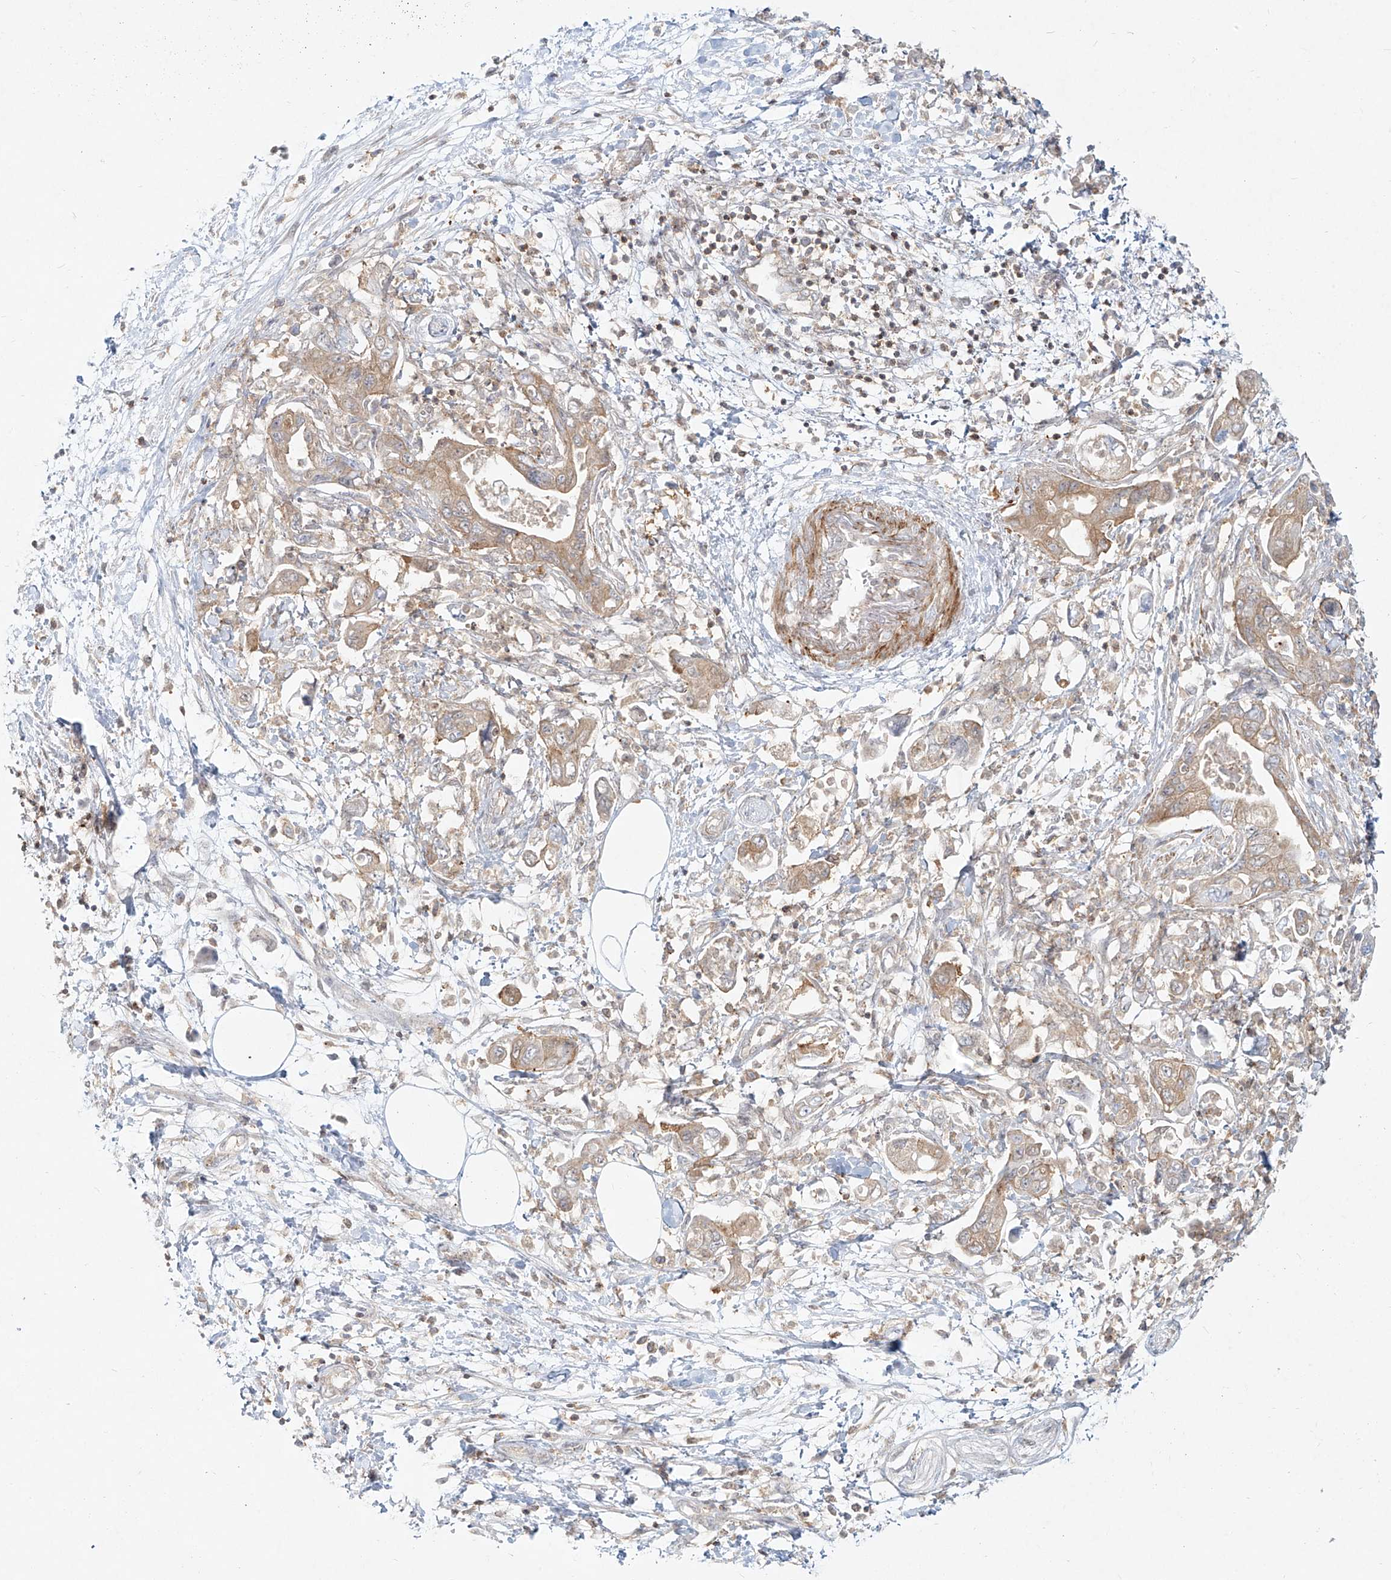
{"staining": {"intensity": "moderate", "quantity": ">75%", "location": "cytoplasmic/membranous"}, "tissue": "pancreatic cancer", "cell_type": "Tumor cells", "image_type": "cancer", "snomed": [{"axis": "morphology", "description": "Adenocarcinoma, NOS"}, {"axis": "topography", "description": "Pancreas"}], "caption": "Adenocarcinoma (pancreatic) stained for a protein exhibits moderate cytoplasmic/membranous positivity in tumor cells.", "gene": "SLC2A12", "patient": {"sex": "female", "age": 73}}